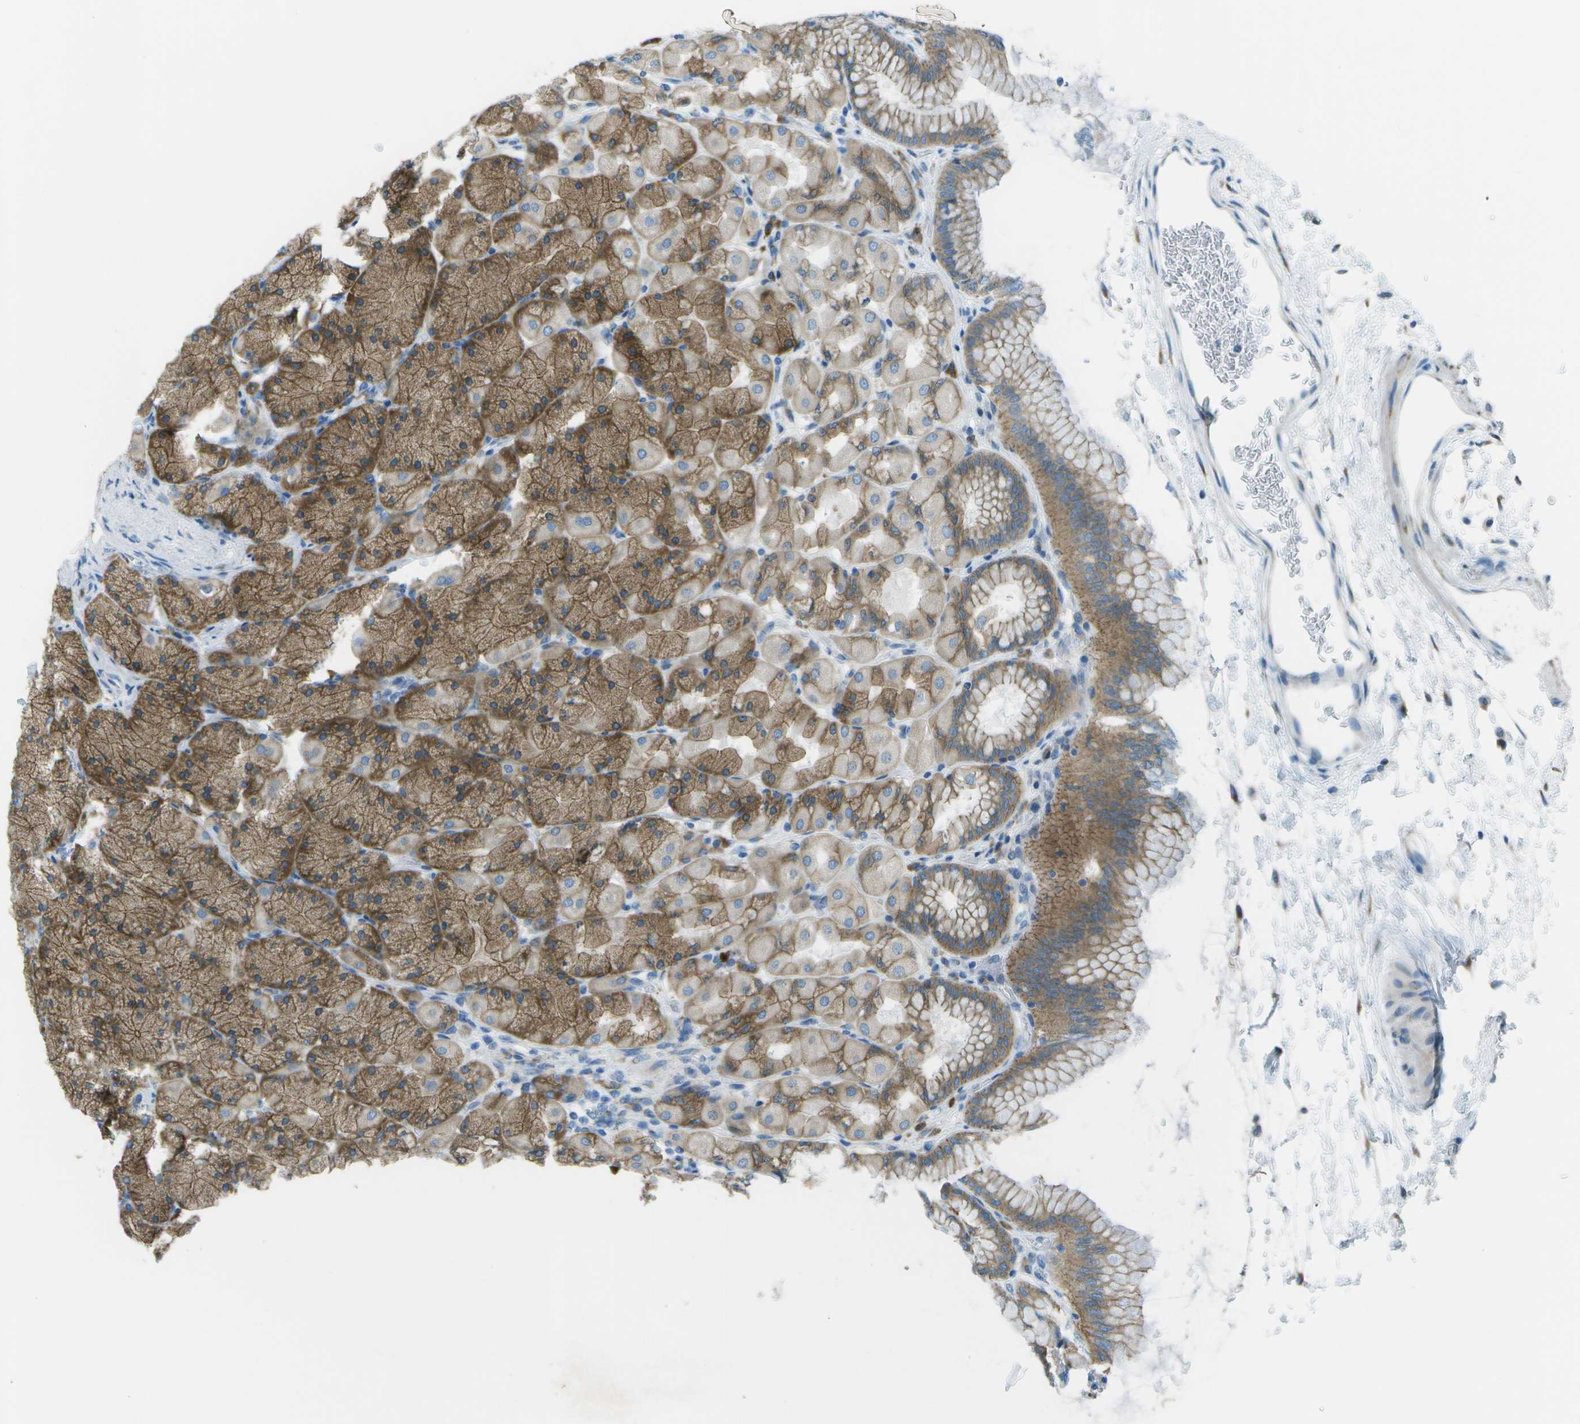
{"staining": {"intensity": "moderate", "quantity": ">75%", "location": "cytoplasmic/membranous"}, "tissue": "stomach", "cell_type": "Glandular cells", "image_type": "normal", "snomed": [{"axis": "morphology", "description": "Normal tissue, NOS"}, {"axis": "topography", "description": "Stomach, upper"}], "caption": "This is a micrograph of immunohistochemistry staining of unremarkable stomach, which shows moderate positivity in the cytoplasmic/membranous of glandular cells.", "gene": "KCTD3", "patient": {"sex": "female", "age": 56}}